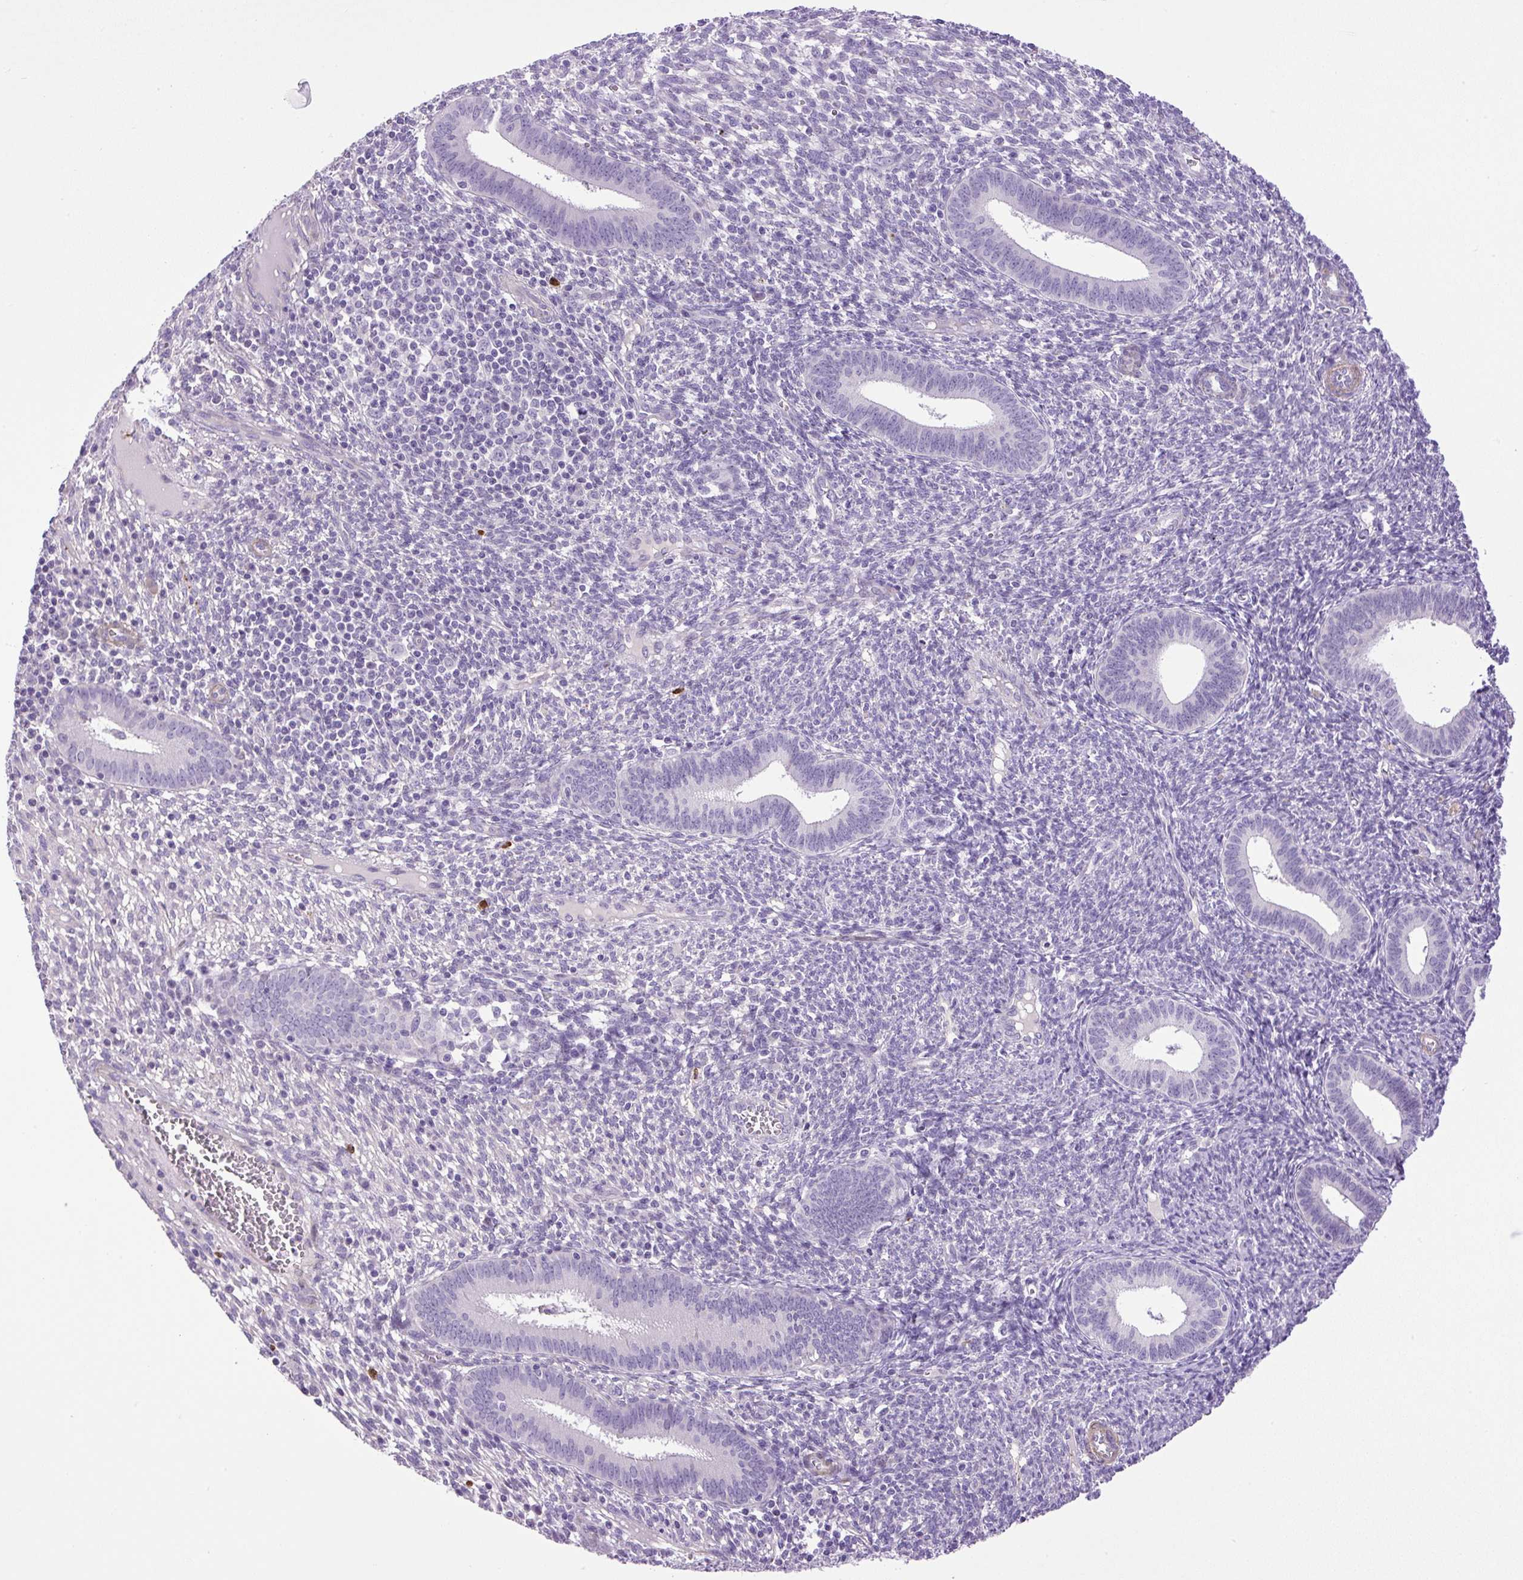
{"staining": {"intensity": "negative", "quantity": "none", "location": "none"}, "tissue": "endometrium", "cell_type": "Cells in endometrial stroma", "image_type": "normal", "snomed": [{"axis": "morphology", "description": "Normal tissue, NOS"}, {"axis": "topography", "description": "Endometrium"}], "caption": "Micrograph shows no significant protein positivity in cells in endometrial stroma of unremarkable endometrium. The staining was performed using DAB (3,3'-diaminobenzidine) to visualize the protein expression in brown, while the nuclei were stained in blue with hematoxylin (Magnification: 20x).", "gene": "VWA7", "patient": {"sex": "female", "age": 41}}